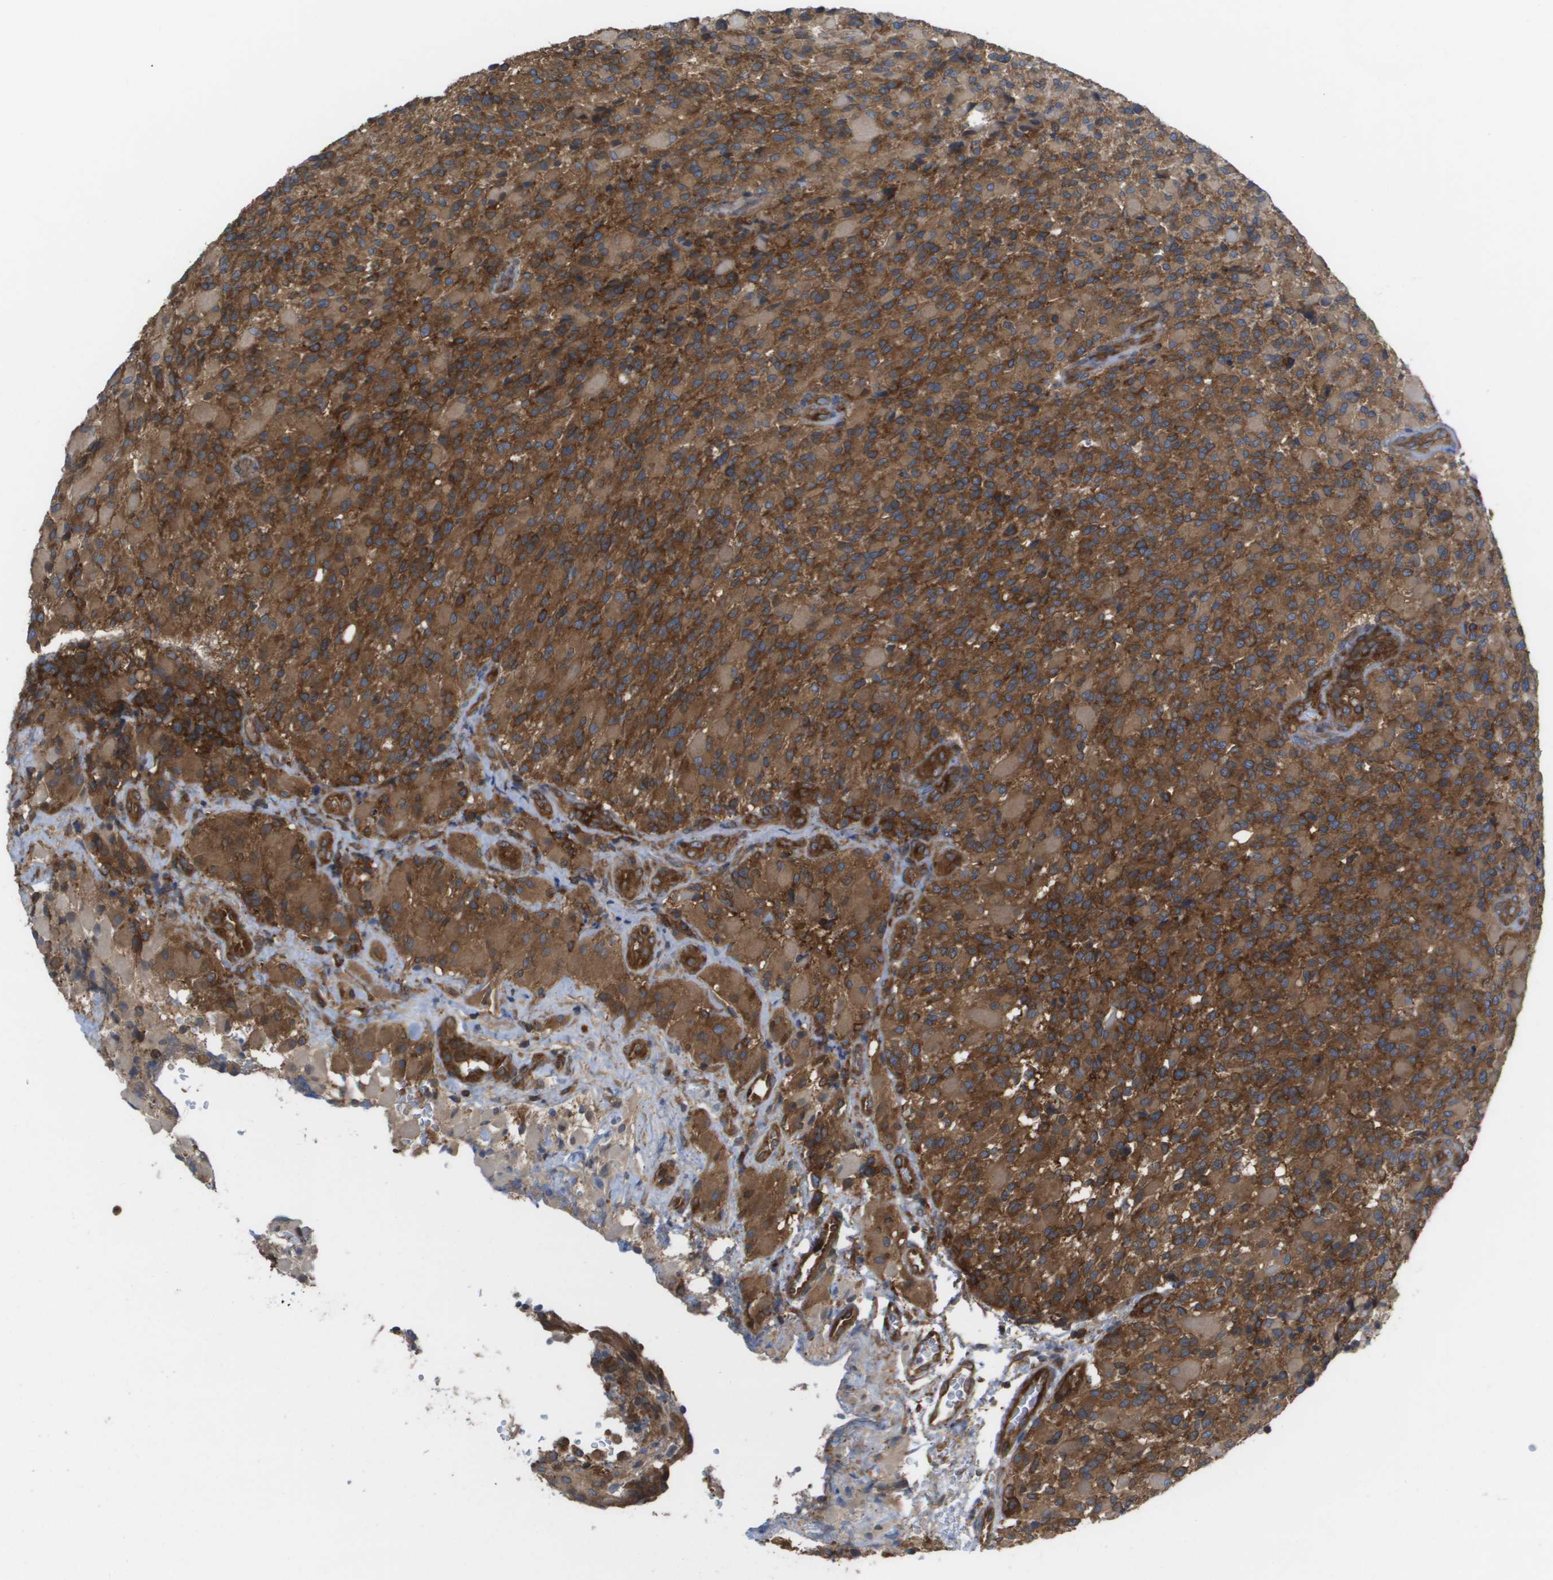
{"staining": {"intensity": "strong", "quantity": ">75%", "location": "cytoplasmic/membranous"}, "tissue": "glioma", "cell_type": "Tumor cells", "image_type": "cancer", "snomed": [{"axis": "morphology", "description": "Glioma, malignant, High grade"}, {"axis": "topography", "description": "Brain"}], "caption": "IHC image of human malignant high-grade glioma stained for a protein (brown), which displays high levels of strong cytoplasmic/membranous staining in approximately >75% of tumor cells.", "gene": "EIF4G2", "patient": {"sex": "male", "age": 71}}